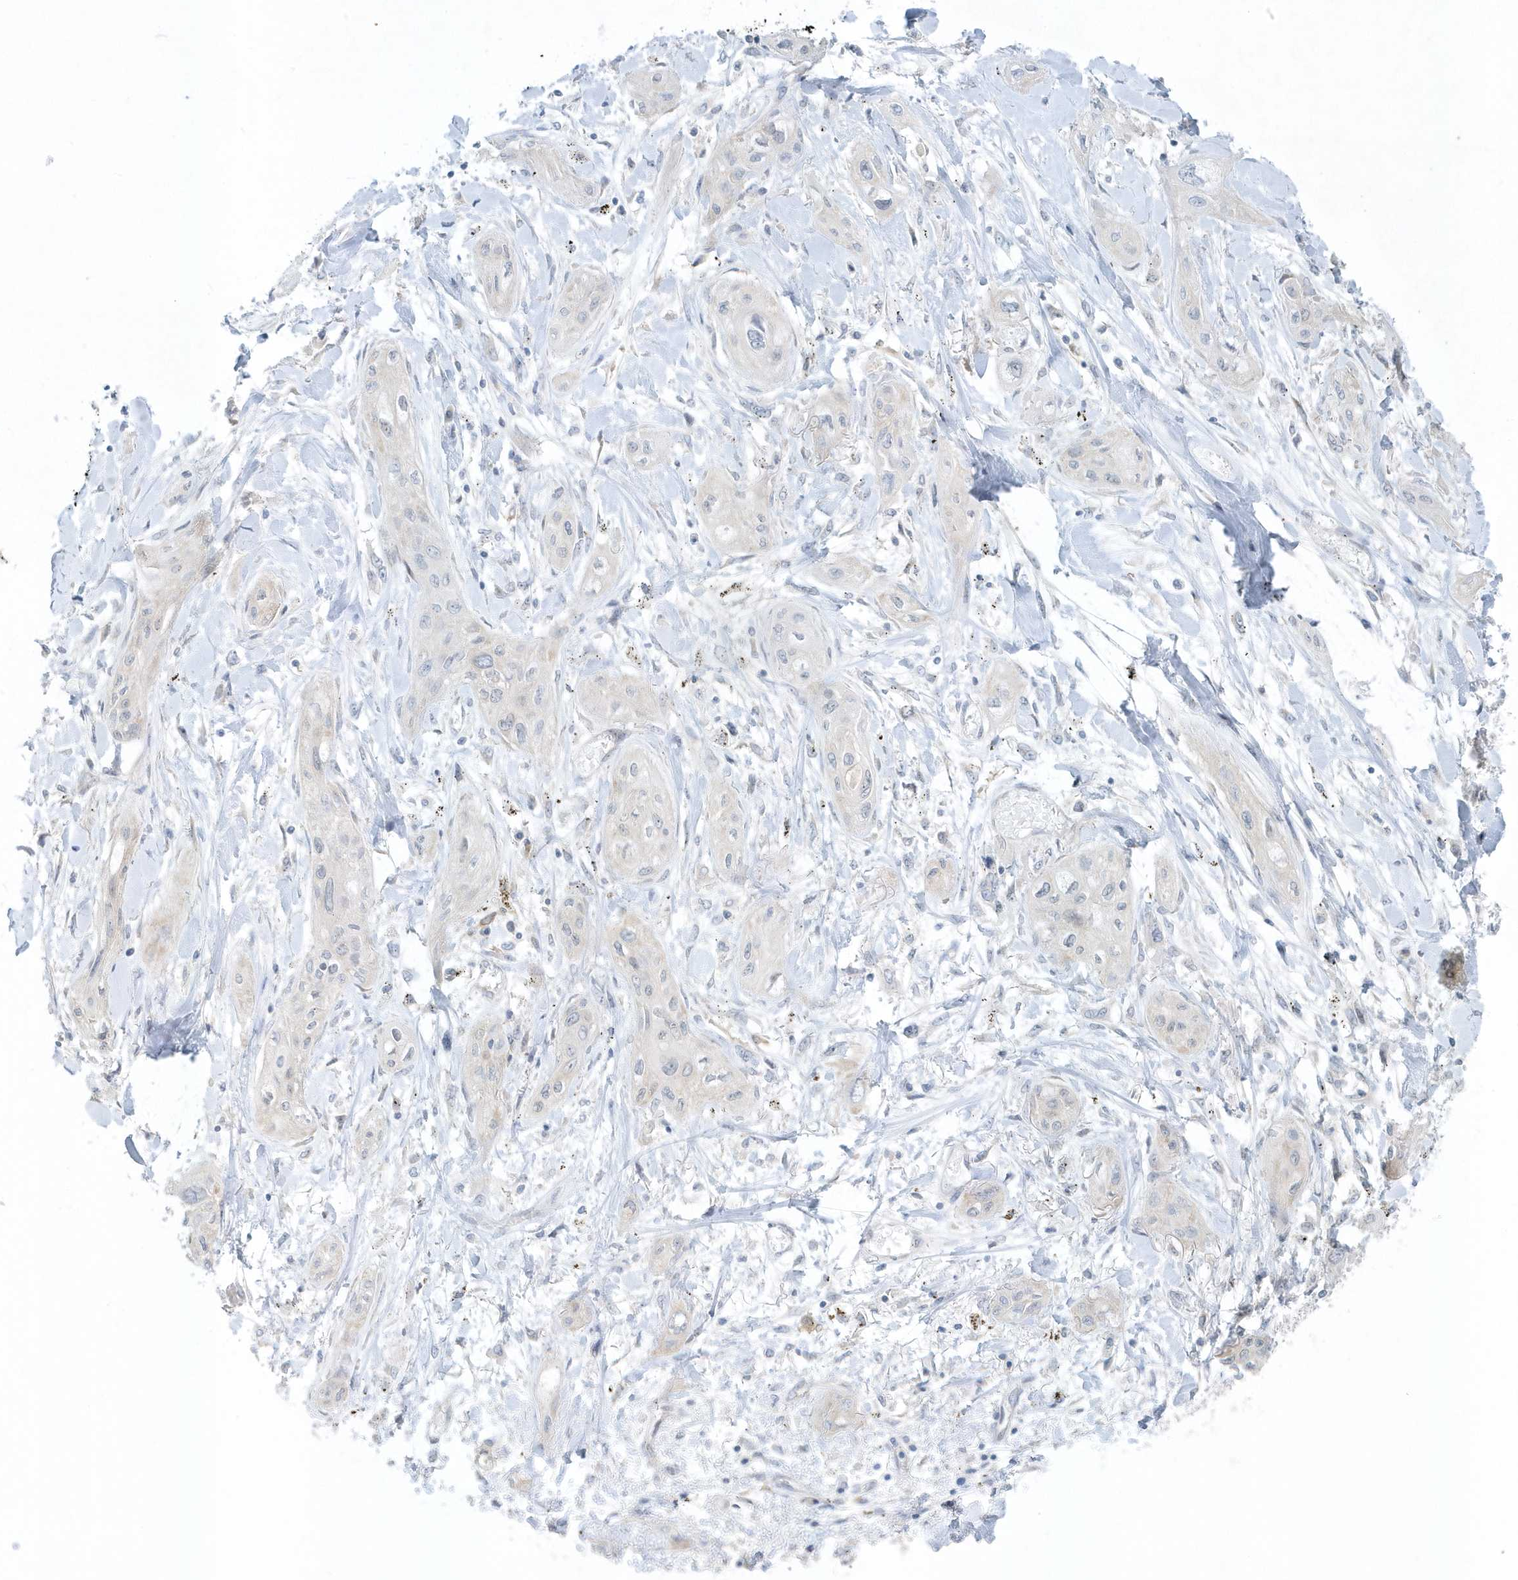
{"staining": {"intensity": "negative", "quantity": "none", "location": "none"}, "tissue": "lung cancer", "cell_type": "Tumor cells", "image_type": "cancer", "snomed": [{"axis": "morphology", "description": "Squamous cell carcinoma, NOS"}, {"axis": "topography", "description": "Lung"}], "caption": "Immunohistochemical staining of human lung cancer exhibits no significant expression in tumor cells.", "gene": "SCN3A", "patient": {"sex": "female", "age": 47}}